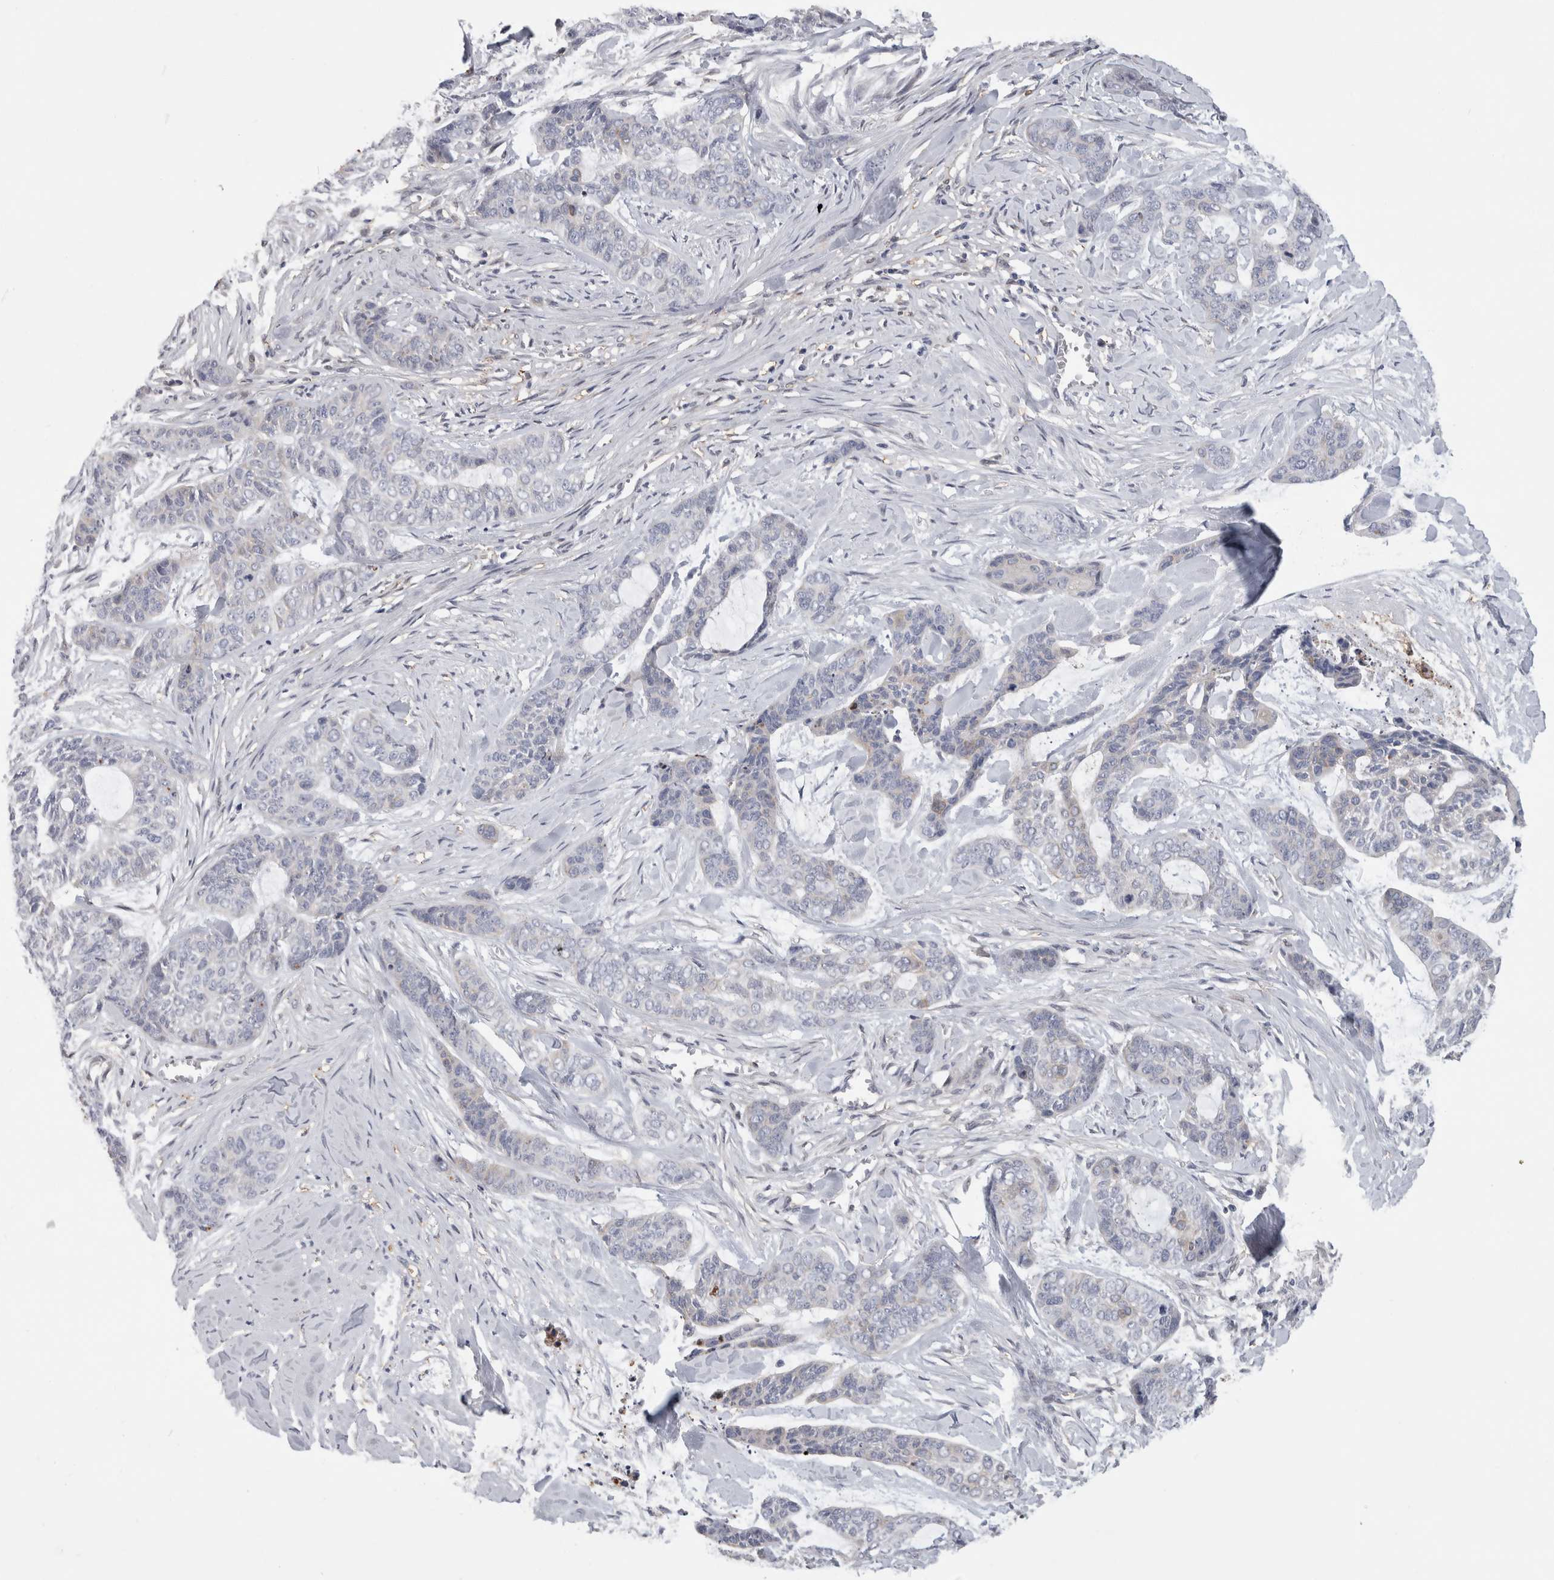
{"staining": {"intensity": "negative", "quantity": "none", "location": "none"}, "tissue": "skin cancer", "cell_type": "Tumor cells", "image_type": "cancer", "snomed": [{"axis": "morphology", "description": "Basal cell carcinoma"}, {"axis": "topography", "description": "Skin"}], "caption": "Immunohistochemistry photomicrograph of neoplastic tissue: basal cell carcinoma (skin) stained with DAB demonstrates no significant protein staining in tumor cells.", "gene": "DNAJC24", "patient": {"sex": "female", "age": 64}}